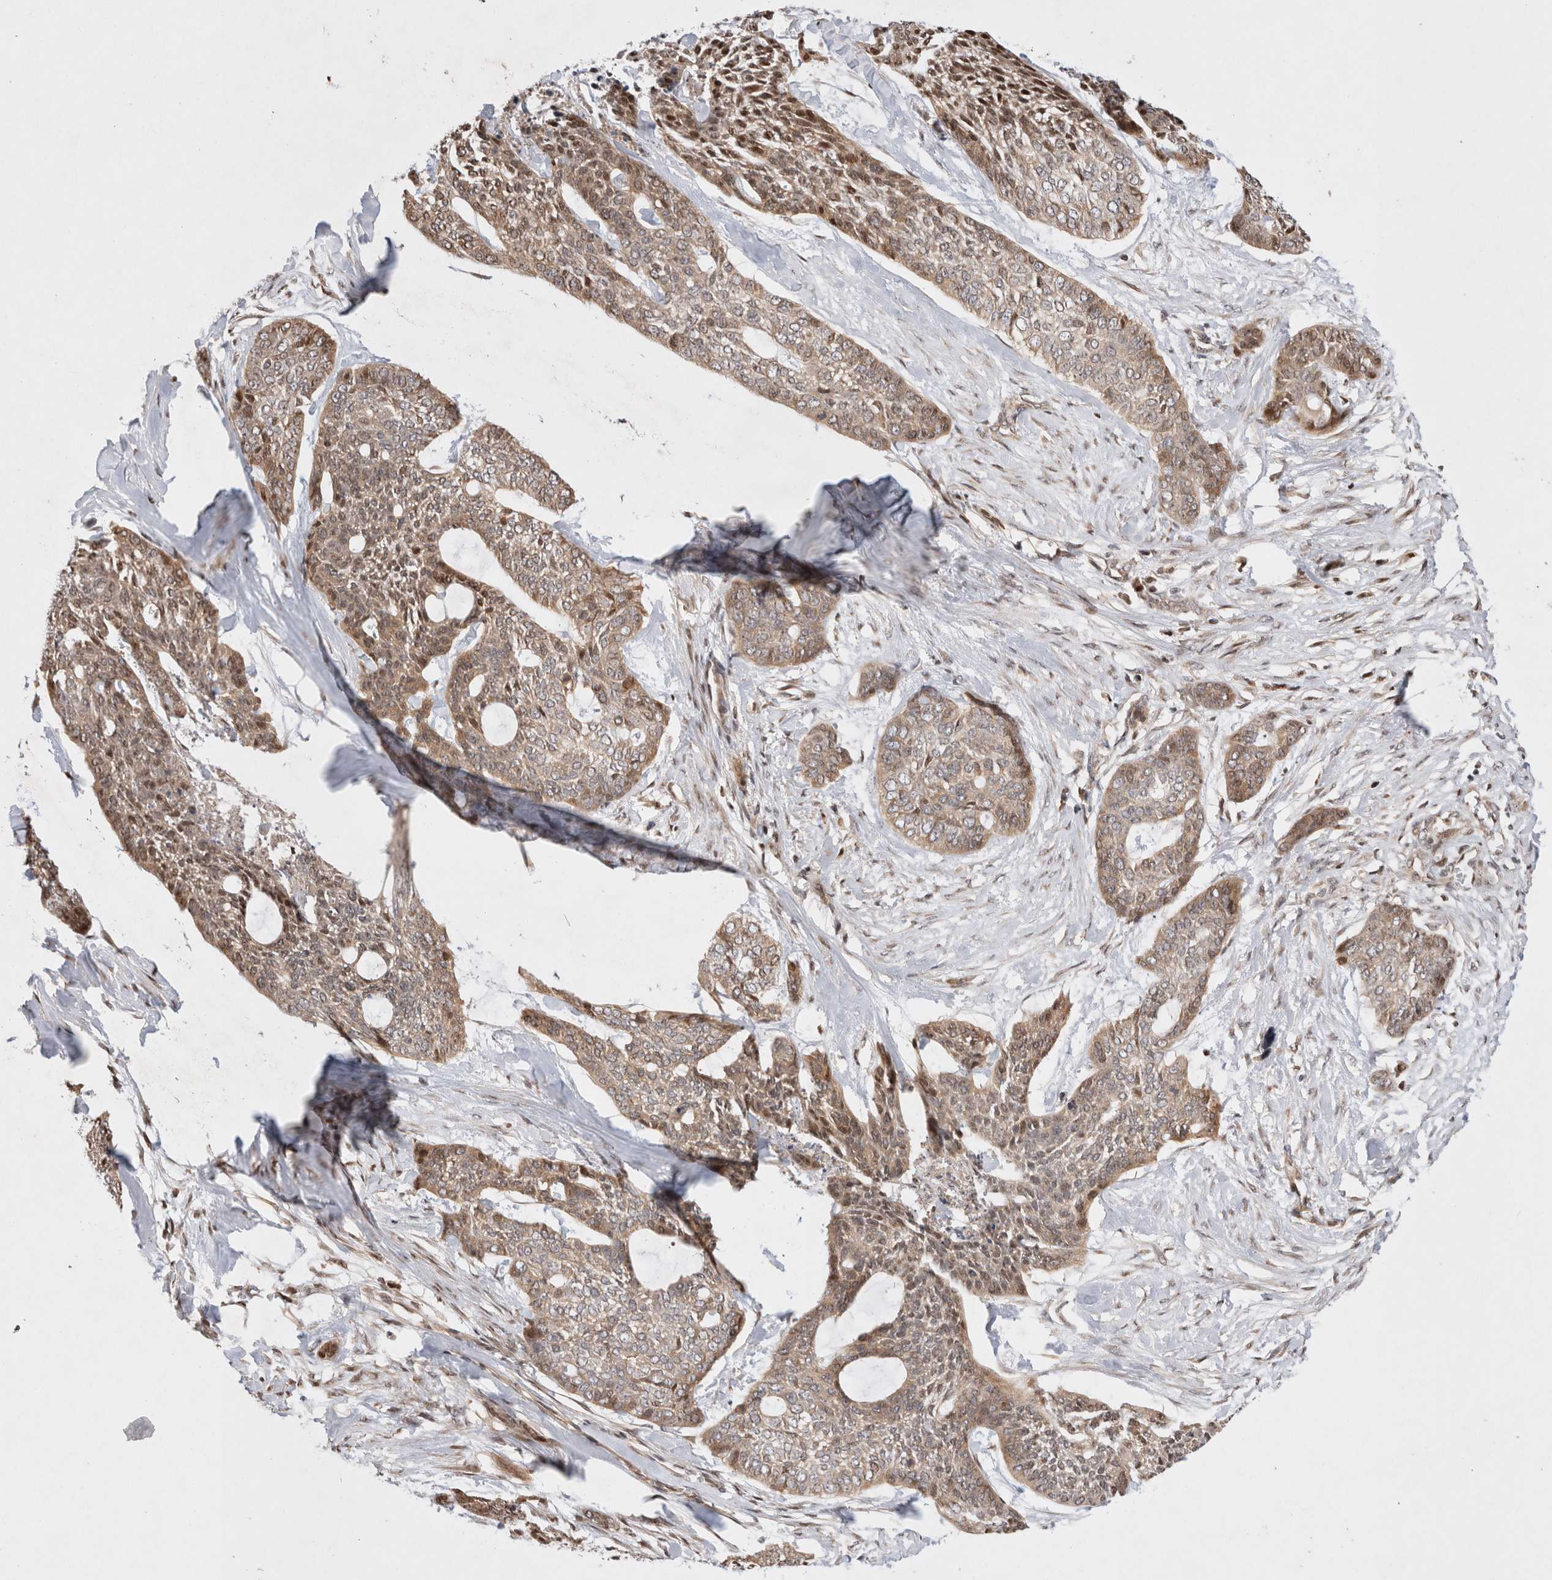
{"staining": {"intensity": "weak", "quantity": ">75%", "location": "cytoplasmic/membranous,nuclear"}, "tissue": "skin cancer", "cell_type": "Tumor cells", "image_type": "cancer", "snomed": [{"axis": "morphology", "description": "Basal cell carcinoma"}, {"axis": "topography", "description": "Skin"}], "caption": "Immunohistochemical staining of skin cancer (basal cell carcinoma) shows weak cytoplasmic/membranous and nuclear protein expression in about >75% of tumor cells.", "gene": "HTT", "patient": {"sex": "female", "age": 64}}